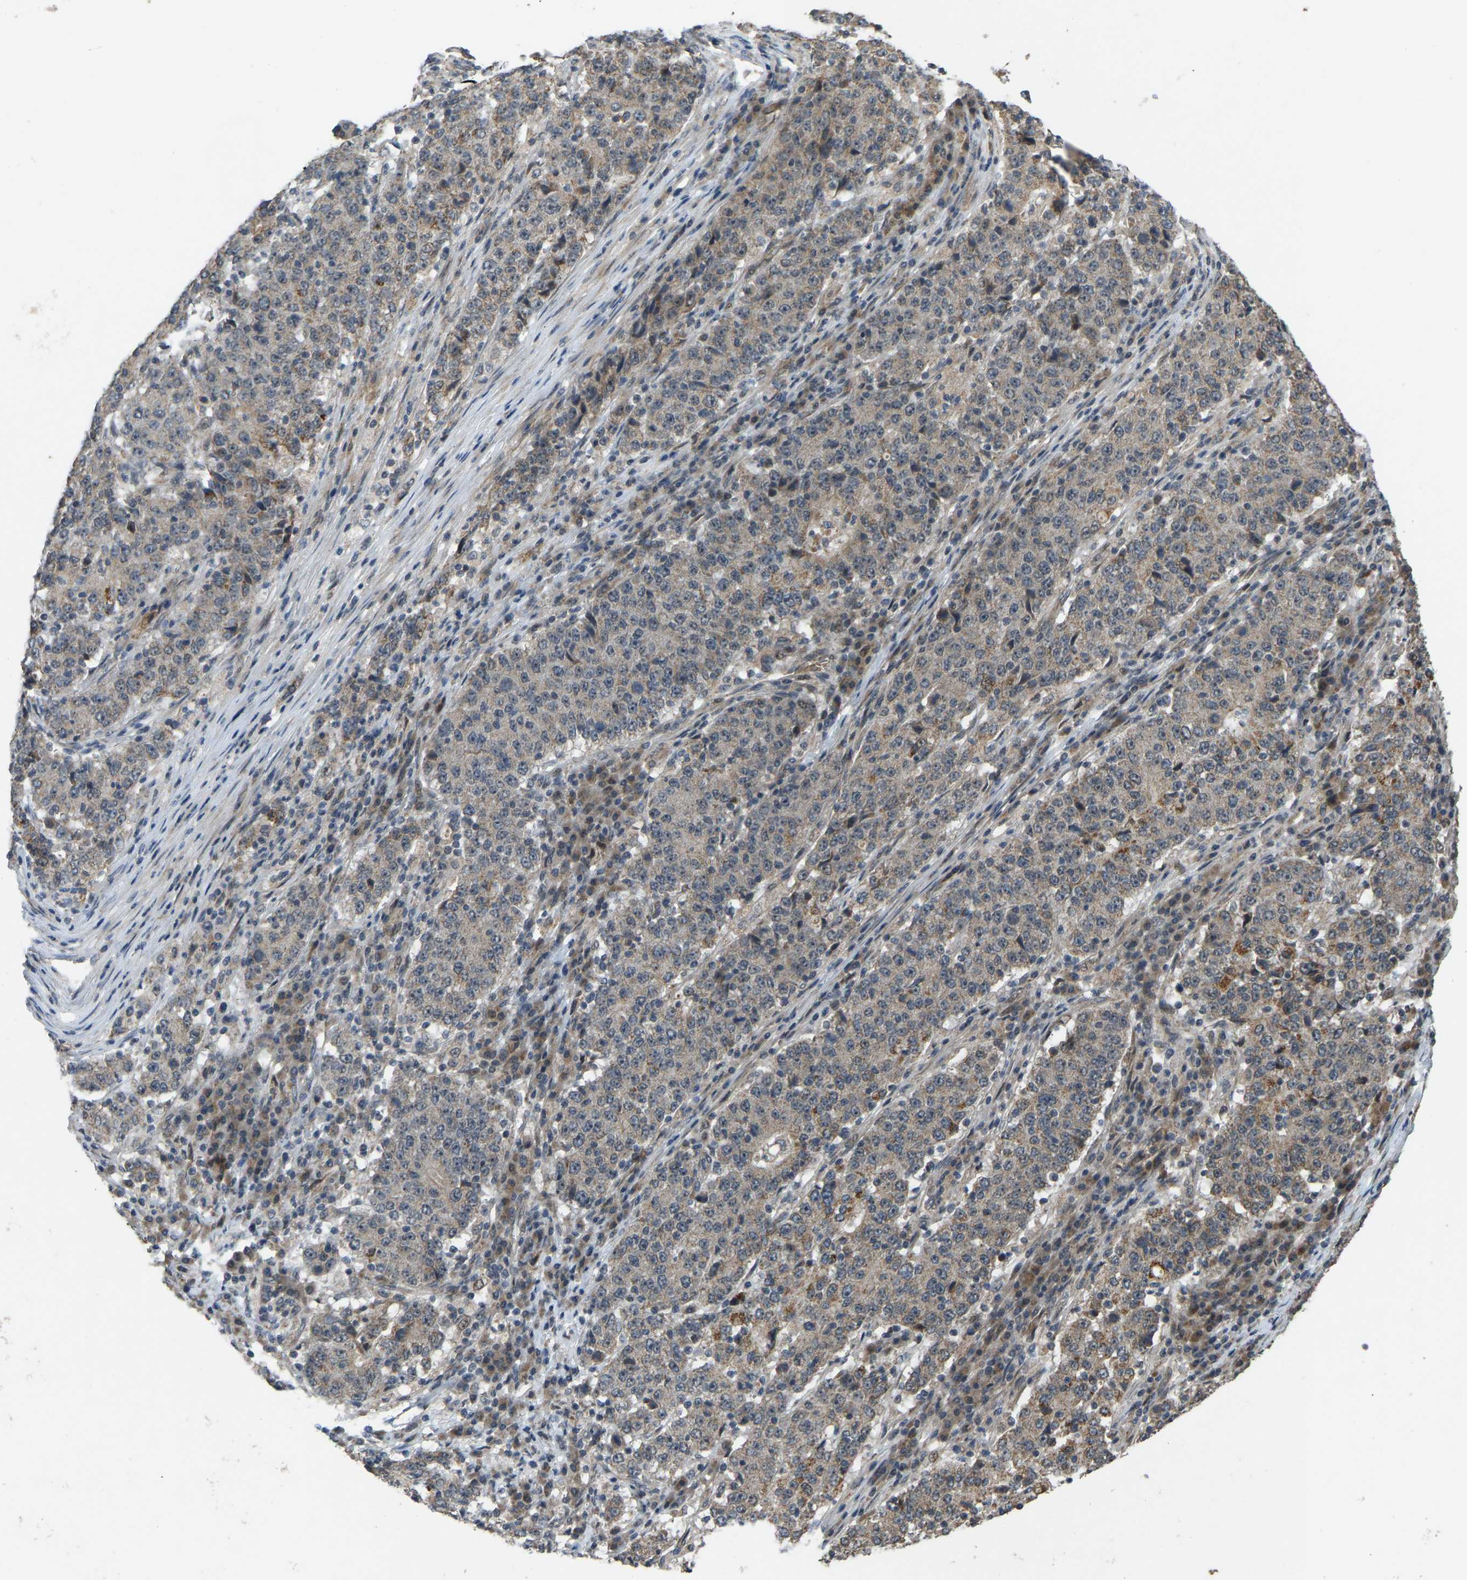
{"staining": {"intensity": "moderate", "quantity": ">75%", "location": "cytoplasmic/membranous"}, "tissue": "stomach cancer", "cell_type": "Tumor cells", "image_type": "cancer", "snomed": [{"axis": "morphology", "description": "Adenocarcinoma, NOS"}, {"axis": "topography", "description": "Stomach"}], "caption": "Tumor cells exhibit medium levels of moderate cytoplasmic/membranous staining in about >75% of cells in human stomach cancer (adenocarcinoma).", "gene": "ACADS", "patient": {"sex": "male", "age": 59}}